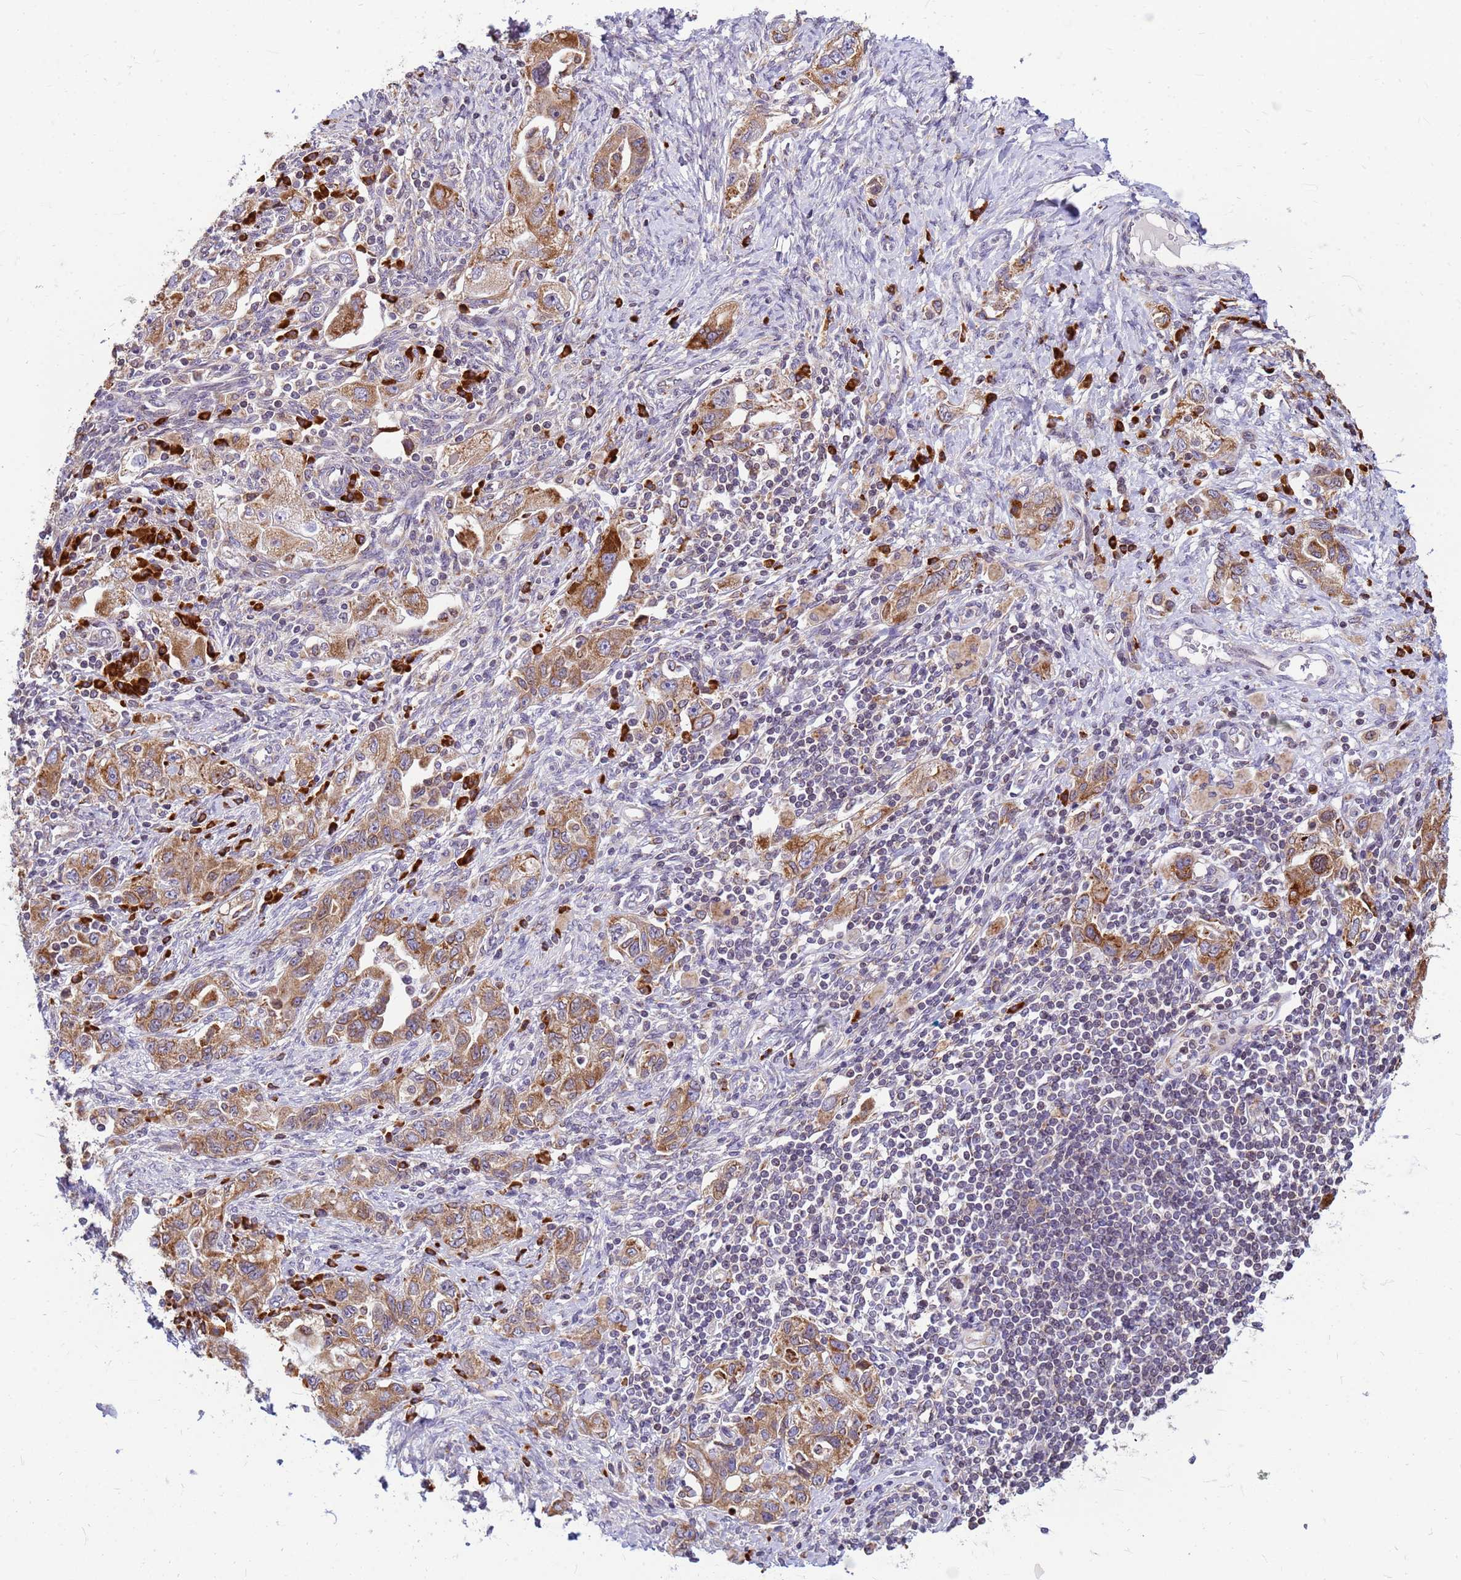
{"staining": {"intensity": "moderate", "quantity": ">75%", "location": "cytoplasmic/membranous"}, "tissue": "ovarian cancer", "cell_type": "Tumor cells", "image_type": "cancer", "snomed": [{"axis": "morphology", "description": "Carcinoma, NOS"}, {"axis": "morphology", "description": "Cystadenocarcinoma, serous, NOS"}, {"axis": "topography", "description": "Ovary"}], "caption": "Immunohistochemical staining of human carcinoma (ovarian) reveals moderate cytoplasmic/membranous protein staining in about >75% of tumor cells. (DAB IHC with brightfield microscopy, high magnification).", "gene": "SSR4", "patient": {"sex": "female", "age": 69}}